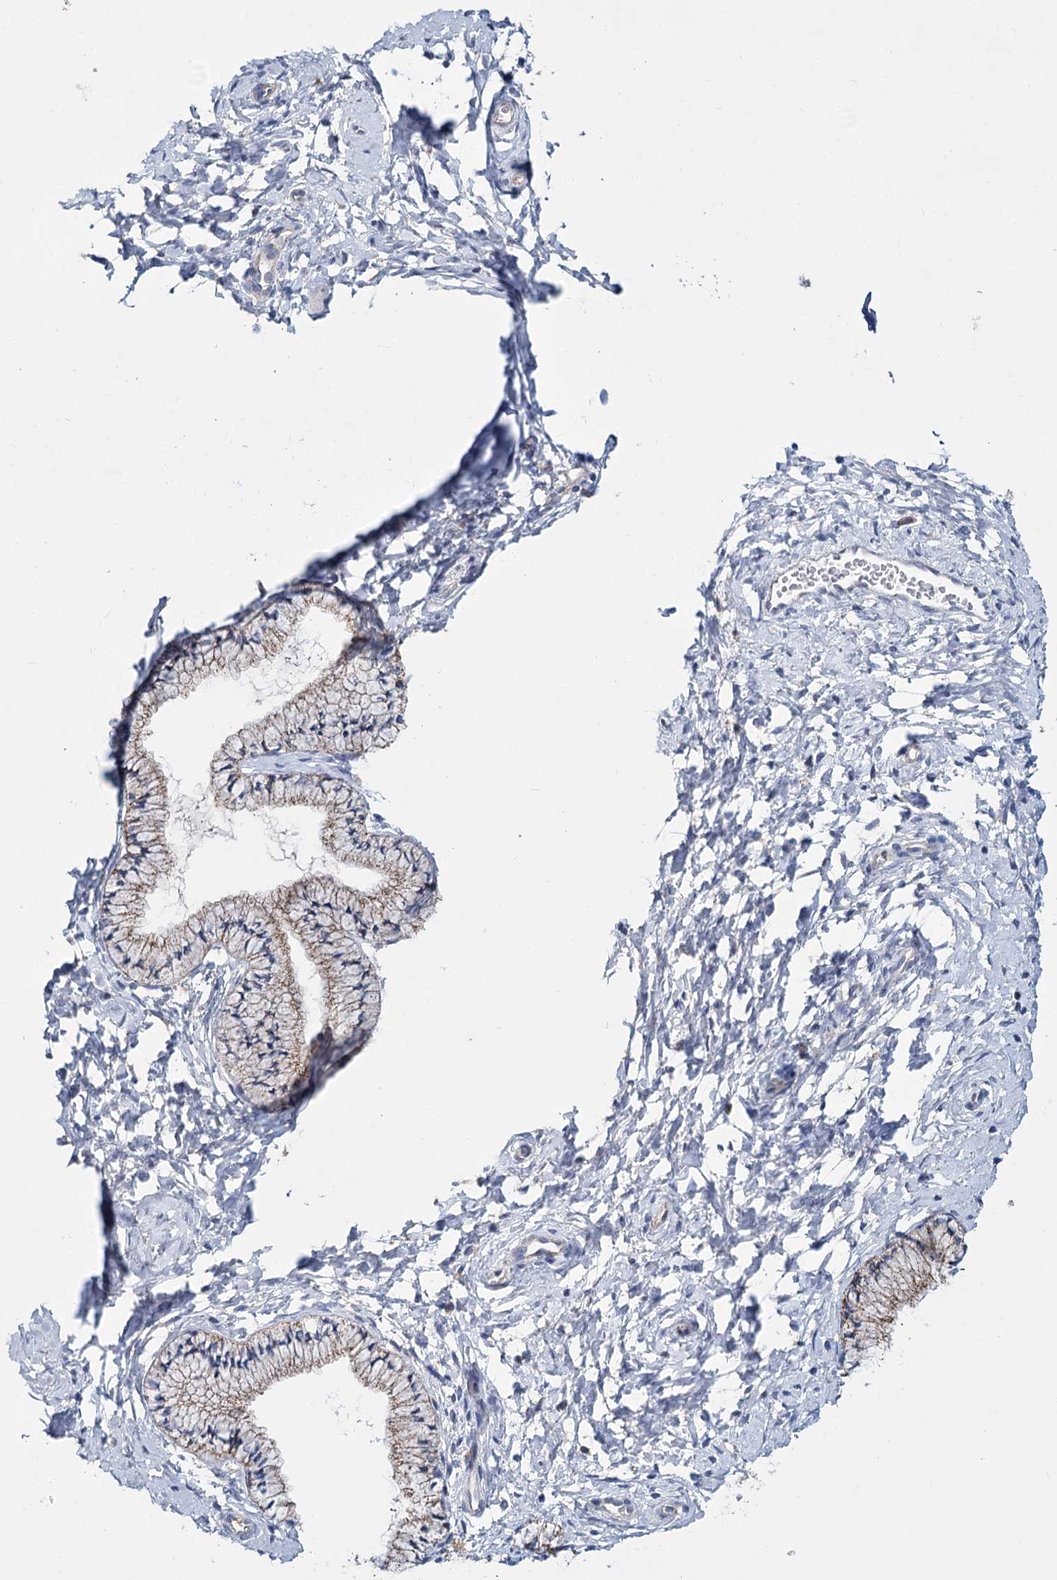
{"staining": {"intensity": "weak", "quantity": ">75%", "location": "cytoplasmic/membranous"}, "tissue": "cervix", "cell_type": "Glandular cells", "image_type": "normal", "snomed": [{"axis": "morphology", "description": "Normal tissue, NOS"}, {"axis": "topography", "description": "Cervix"}], "caption": "The micrograph displays immunohistochemical staining of unremarkable cervix. There is weak cytoplasmic/membranous positivity is present in about >75% of glandular cells. (IHC, brightfield microscopy, high magnification).", "gene": "ANKRD16", "patient": {"sex": "female", "age": 33}}